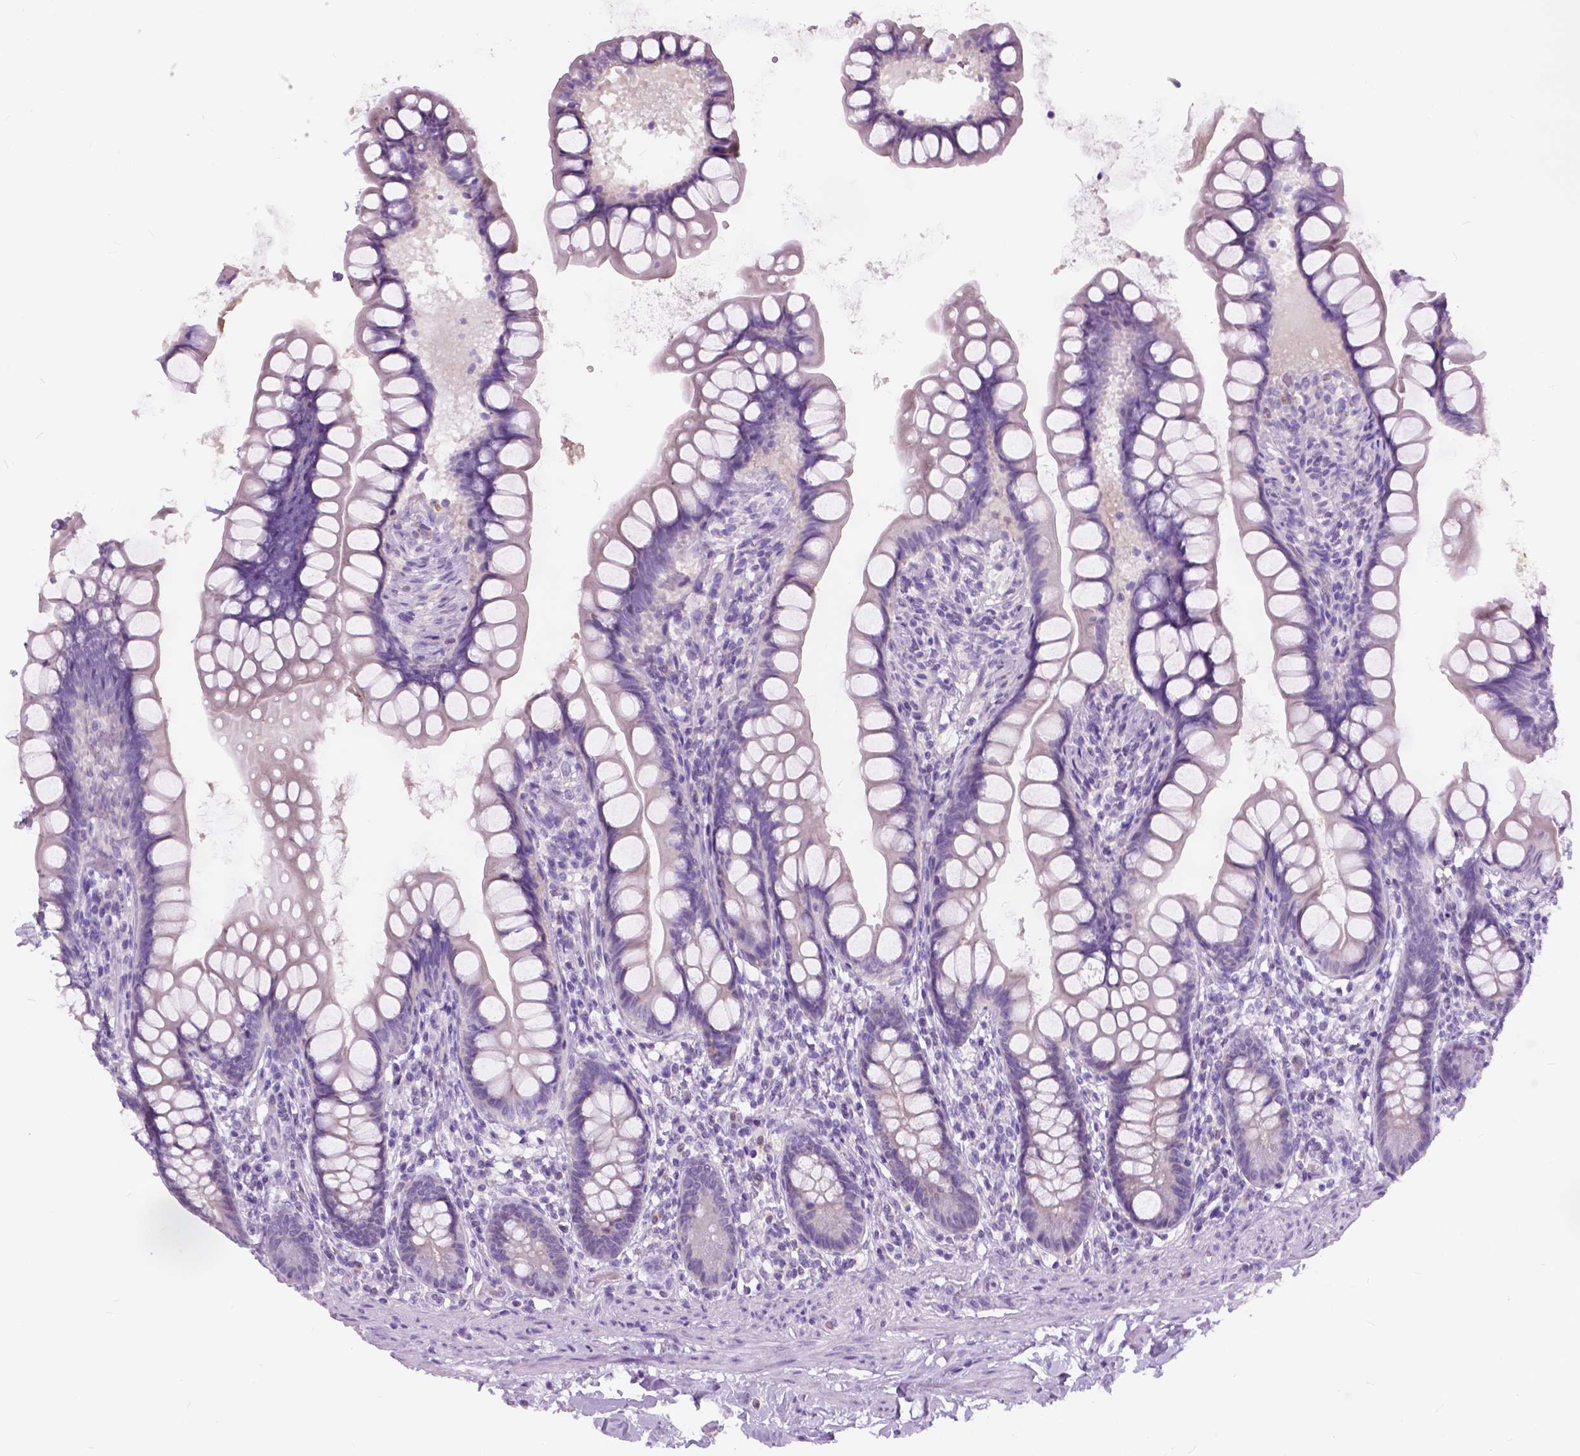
{"staining": {"intensity": "negative", "quantity": "none", "location": "none"}, "tissue": "small intestine", "cell_type": "Glandular cells", "image_type": "normal", "snomed": [{"axis": "morphology", "description": "Normal tissue, NOS"}, {"axis": "topography", "description": "Small intestine"}], "caption": "Immunohistochemistry (IHC) of benign human small intestine exhibits no expression in glandular cells. The staining is performed using DAB (3,3'-diaminobenzidine) brown chromogen with nuclei counter-stained in using hematoxylin.", "gene": "TP53TG5", "patient": {"sex": "male", "age": 70}}